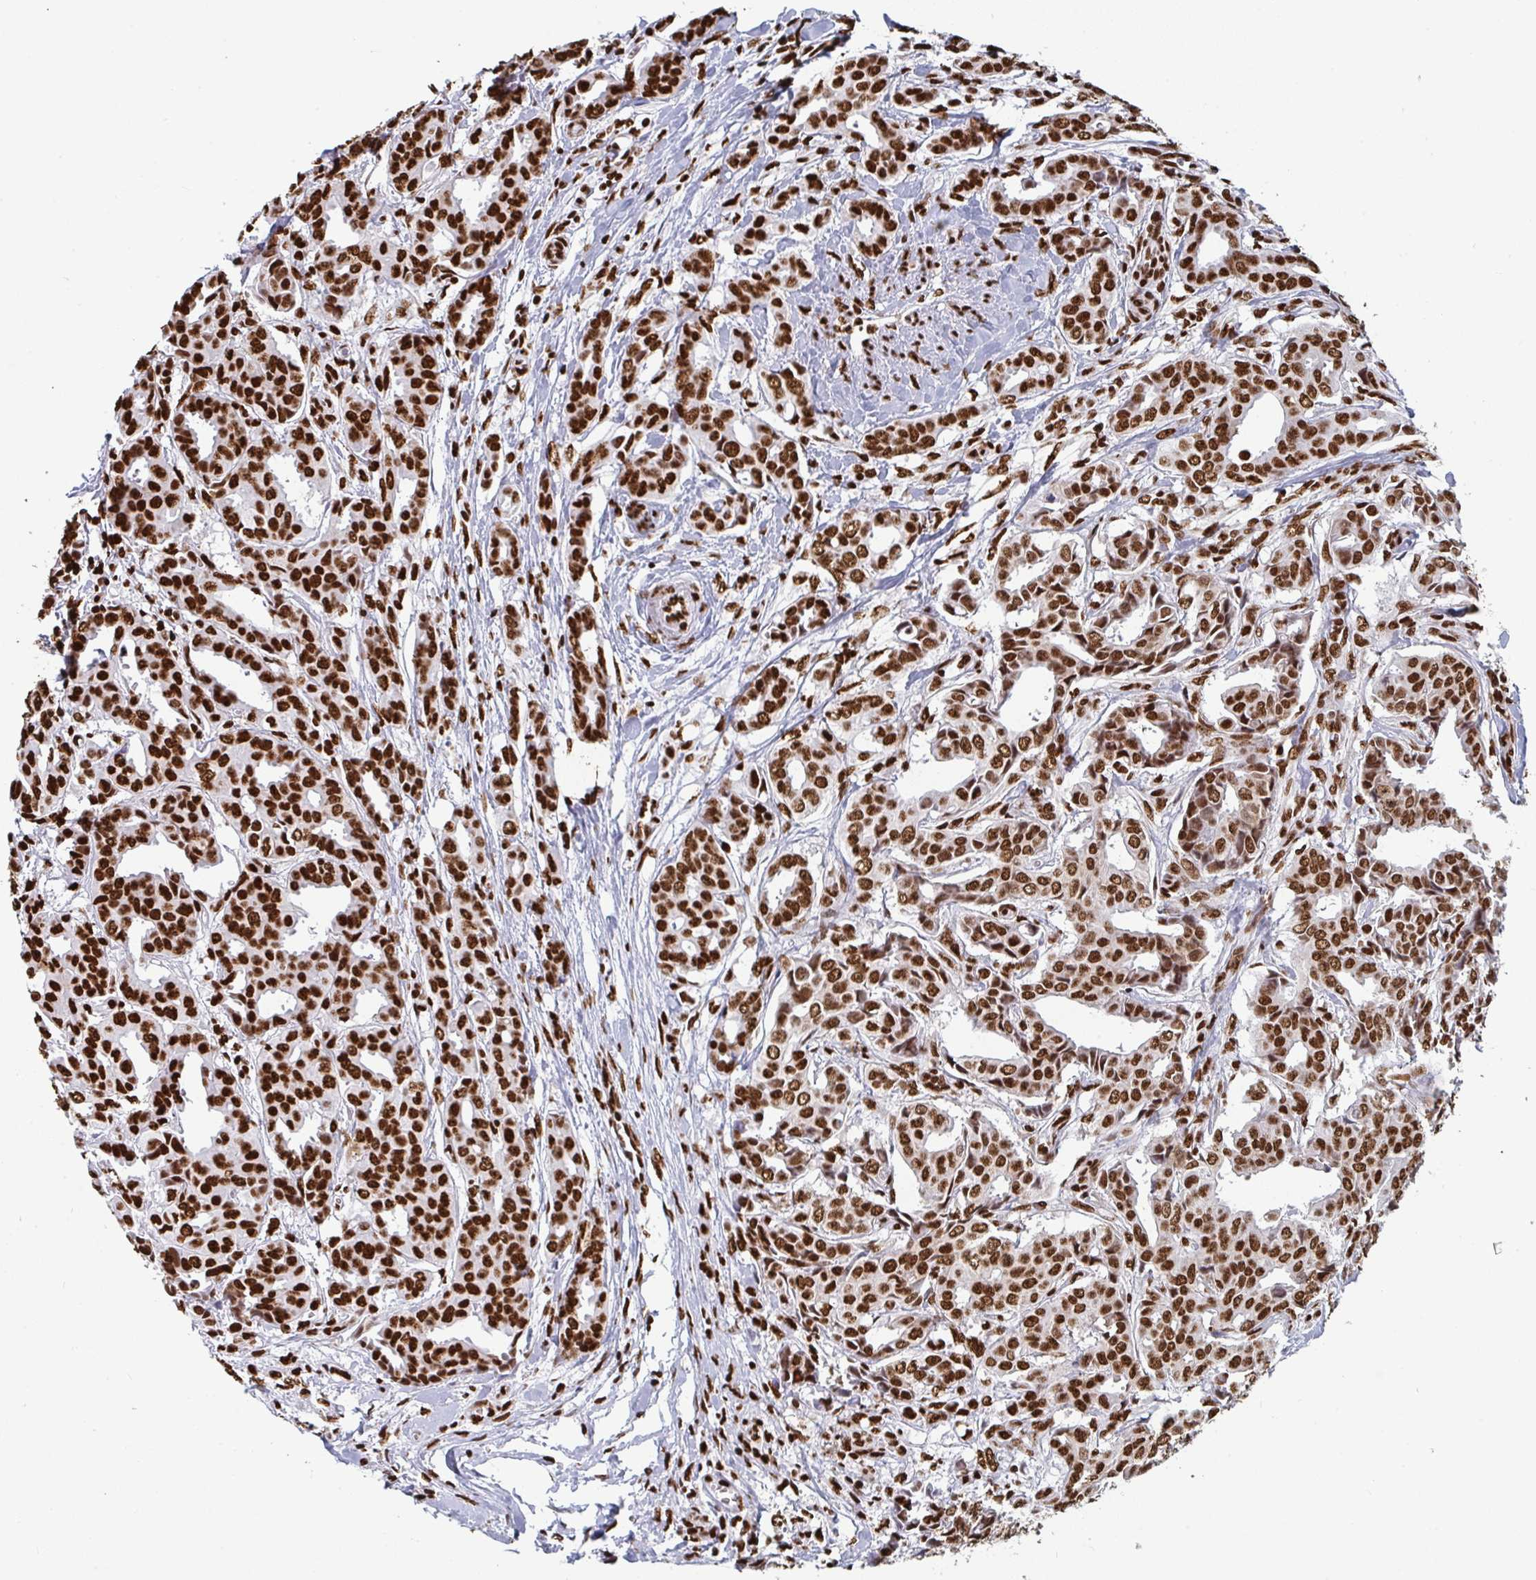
{"staining": {"intensity": "strong", "quantity": ">75%", "location": "nuclear"}, "tissue": "breast cancer", "cell_type": "Tumor cells", "image_type": "cancer", "snomed": [{"axis": "morphology", "description": "Duct carcinoma"}, {"axis": "topography", "description": "Breast"}], "caption": "About >75% of tumor cells in breast cancer (infiltrating ductal carcinoma) reveal strong nuclear protein expression as visualized by brown immunohistochemical staining.", "gene": "GAR1", "patient": {"sex": "female", "age": 45}}